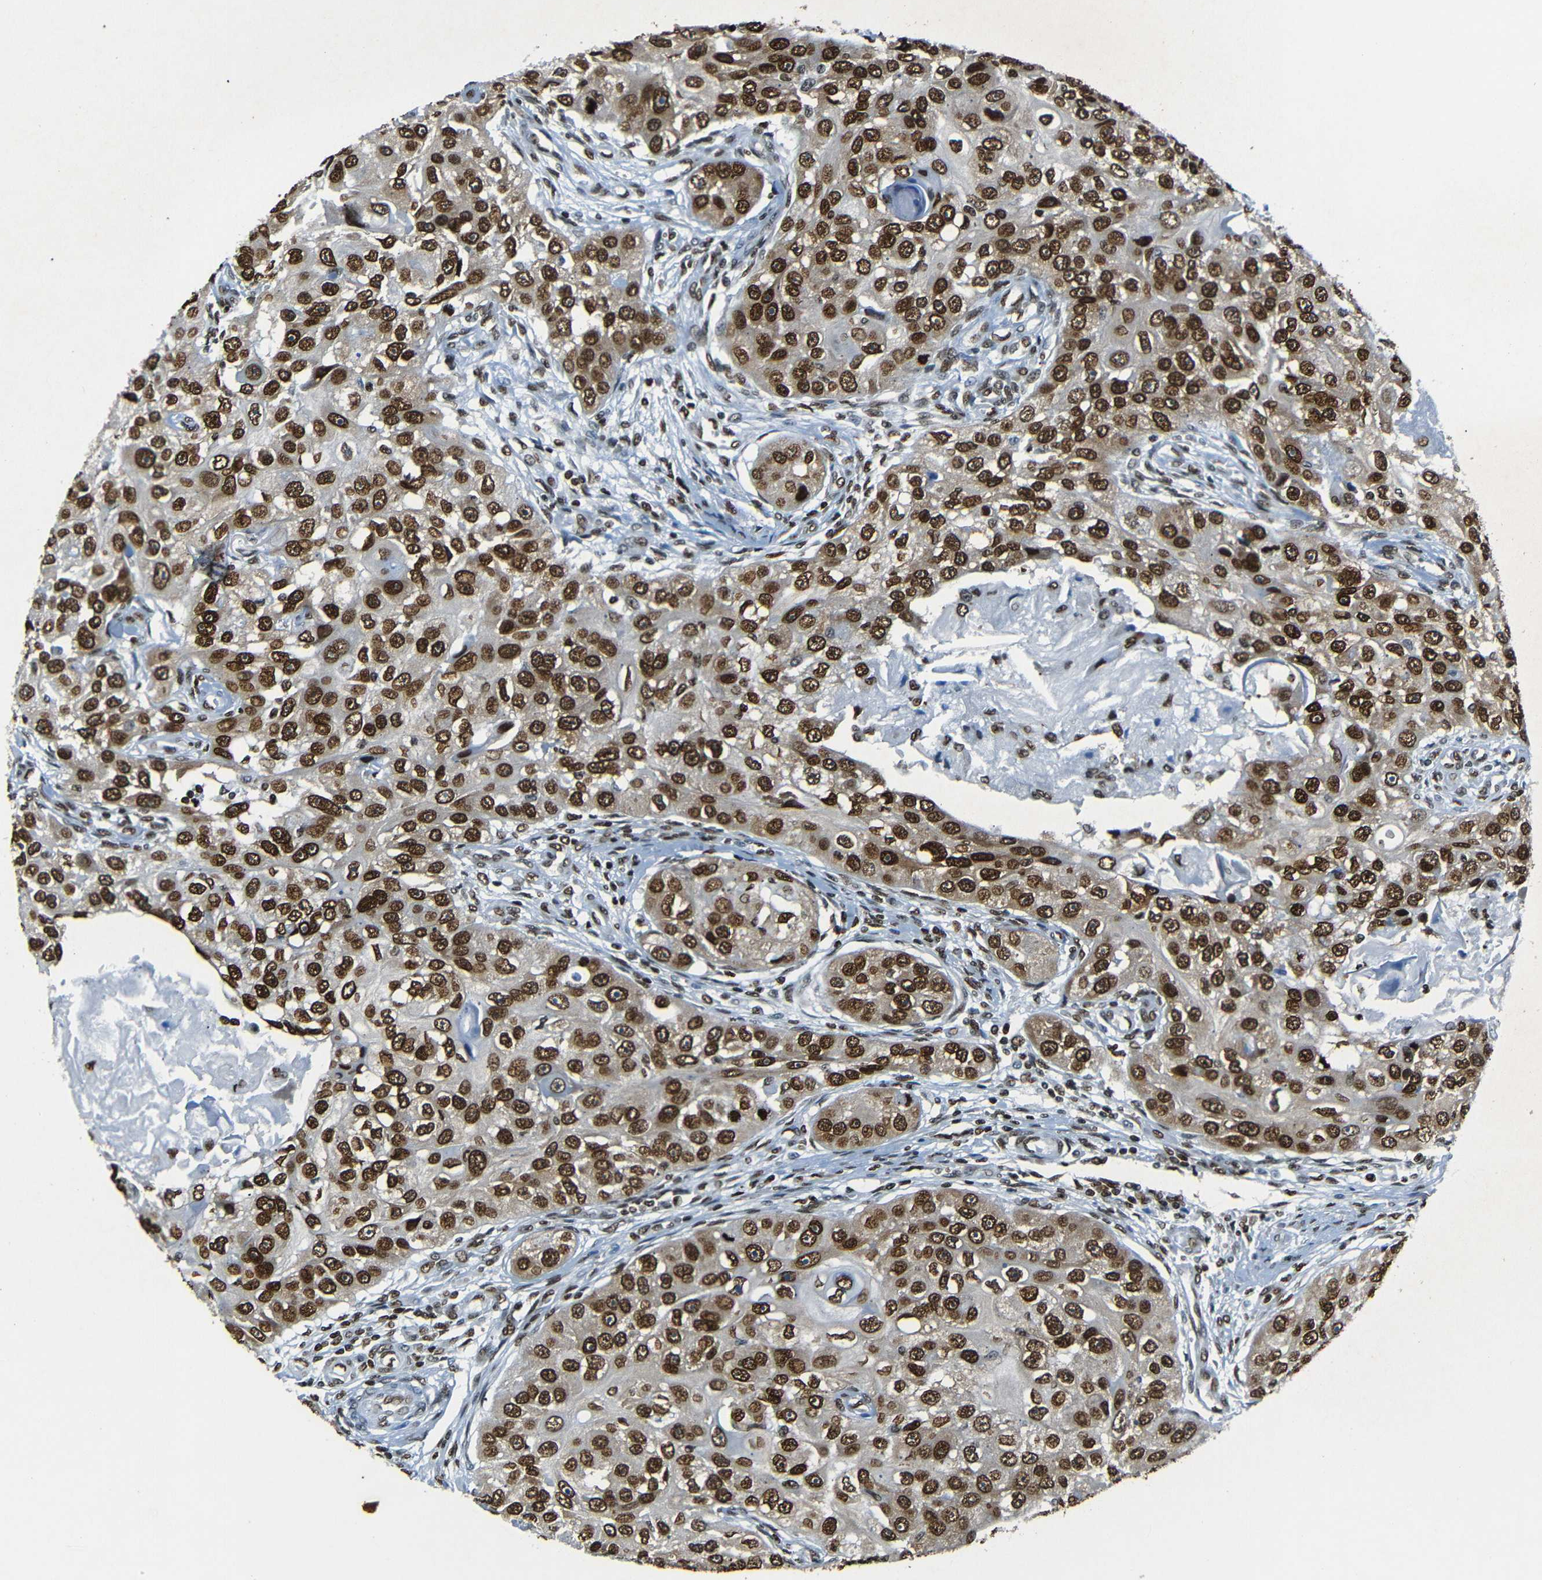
{"staining": {"intensity": "strong", "quantity": ">75%", "location": "nuclear"}, "tissue": "head and neck cancer", "cell_type": "Tumor cells", "image_type": "cancer", "snomed": [{"axis": "morphology", "description": "Normal tissue, NOS"}, {"axis": "morphology", "description": "Squamous cell carcinoma, NOS"}, {"axis": "topography", "description": "Skeletal muscle"}, {"axis": "topography", "description": "Head-Neck"}], "caption": "The immunohistochemical stain shows strong nuclear staining in tumor cells of squamous cell carcinoma (head and neck) tissue. The staining was performed using DAB, with brown indicating positive protein expression. Nuclei are stained blue with hematoxylin.", "gene": "HMGN1", "patient": {"sex": "male", "age": 51}}